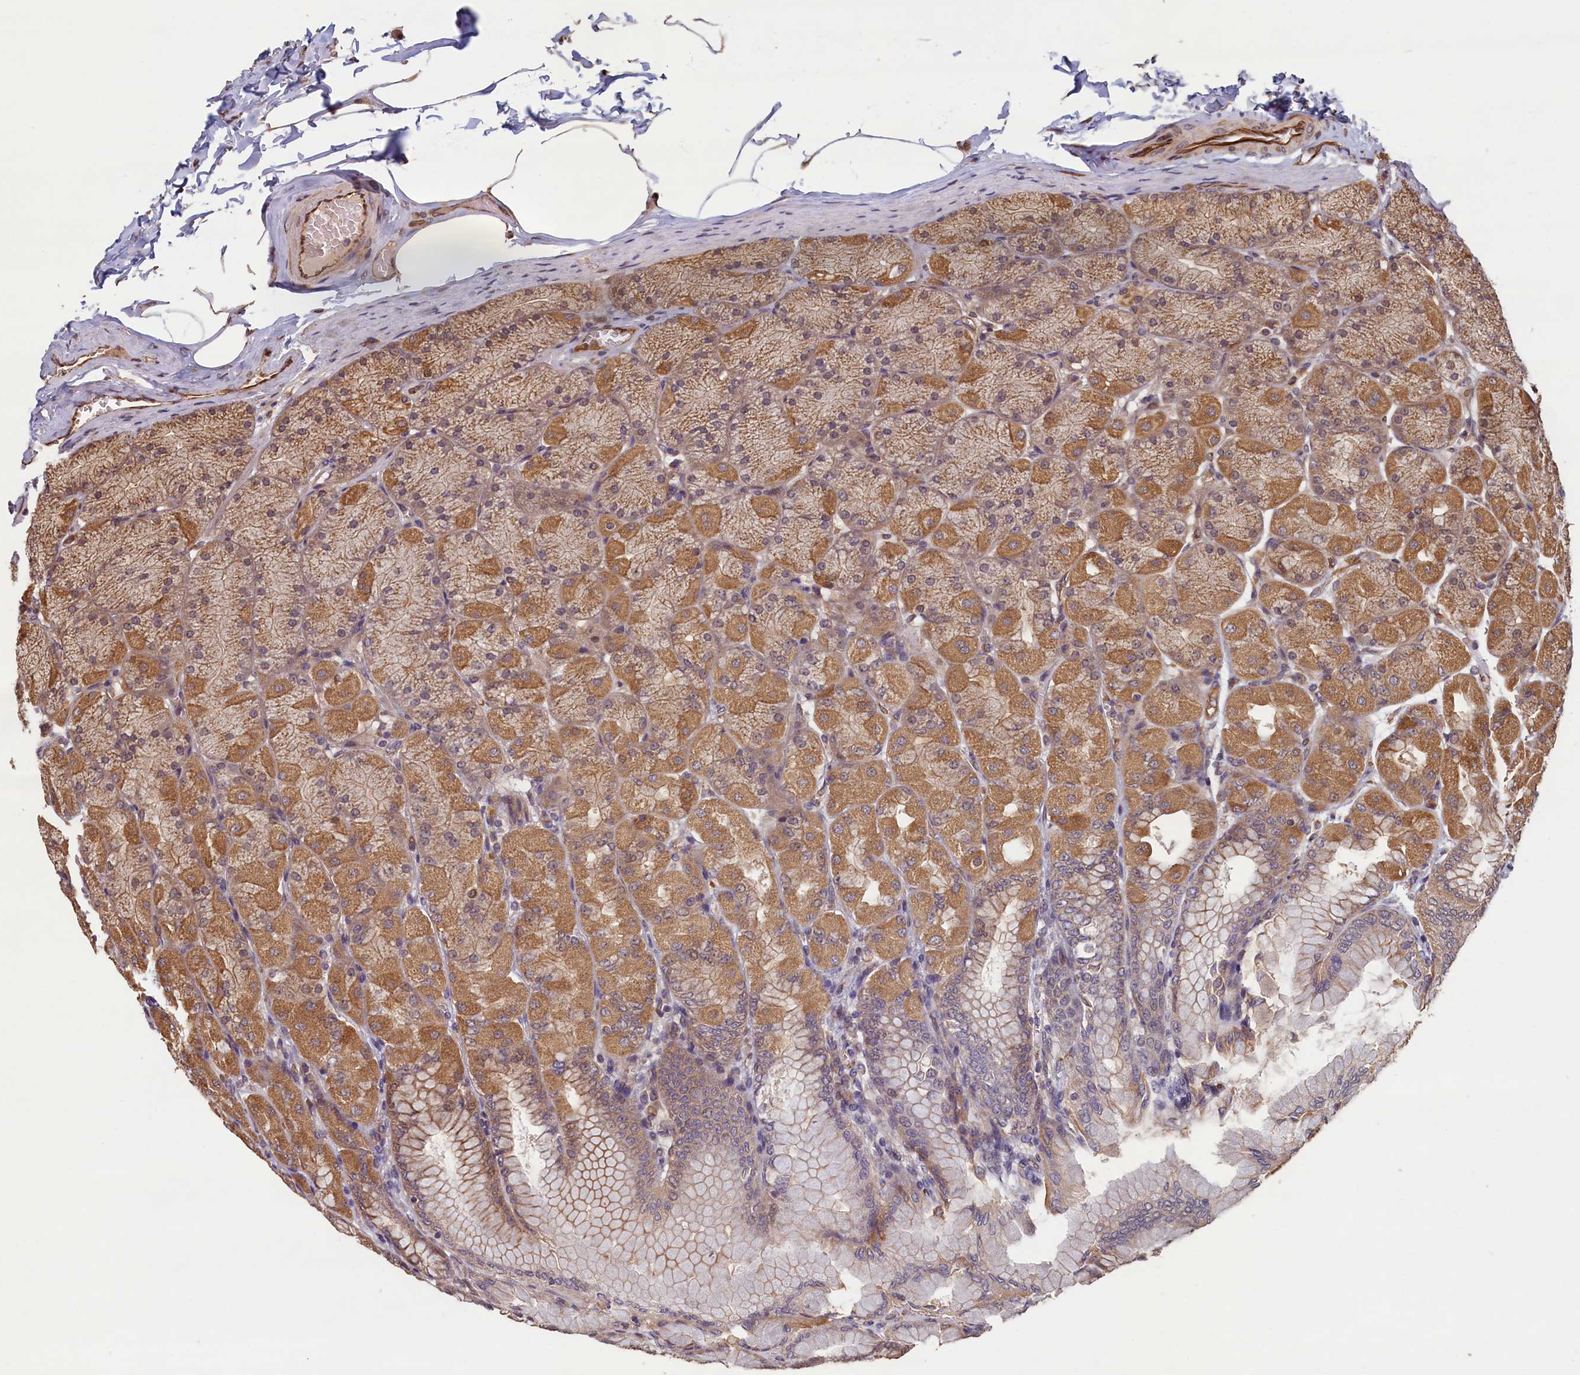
{"staining": {"intensity": "moderate", "quantity": ">75%", "location": "cytoplasmic/membranous"}, "tissue": "stomach", "cell_type": "Glandular cells", "image_type": "normal", "snomed": [{"axis": "morphology", "description": "Normal tissue, NOS"}, {"axis": "topography", "description": "Stomach, upper"}], "caption": "A brown stain highlights moderate cytoplasmic/membranous positivity of a protein in glandular cells of normal stomach.", "gene": "ACSBG1", "patient": {"sex": "female", "age": 56}}